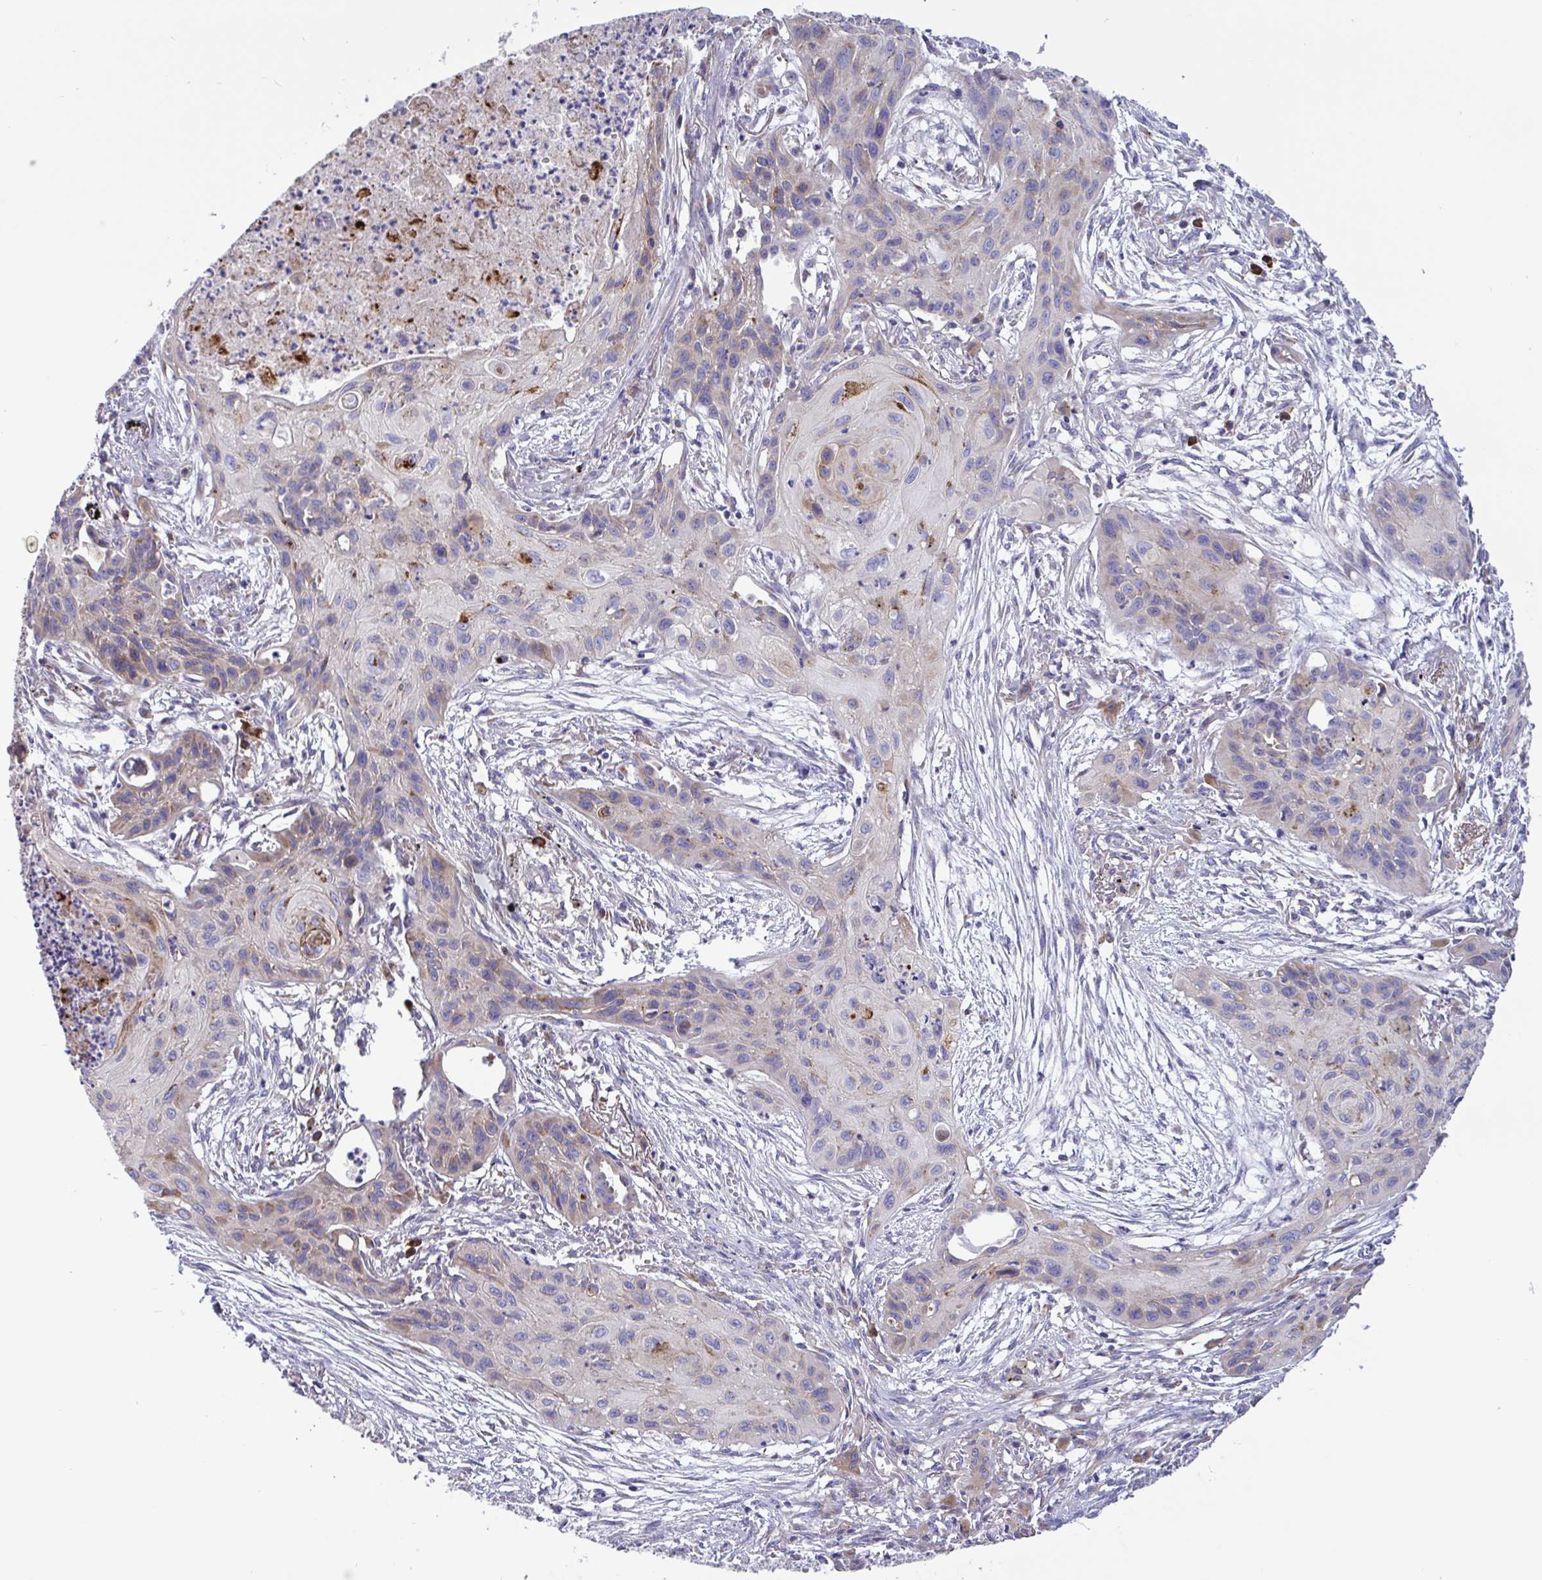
{"staining": {"intensity": "moderate", "quantity": "<25%", "location": "cytoplasmic/membranous"}, "tissue": "lung cancer", "cell_type": "Tumor cells", "image_type": "cancer", "snomed": [{"axis": "morphology", "description": "Squamous cell carcinoma, NOS"}, {"axis": "topography", "description": "Lung"}], "caption": "Brown immunohistochemical staining in squamous cell carcinoma (lung) demonstrates moderate cytoplasmic/membranous positivity in approximately <25% of tumor cells.", "gene": "DSC3", "patient": {"sex": "male", "age": 71}}